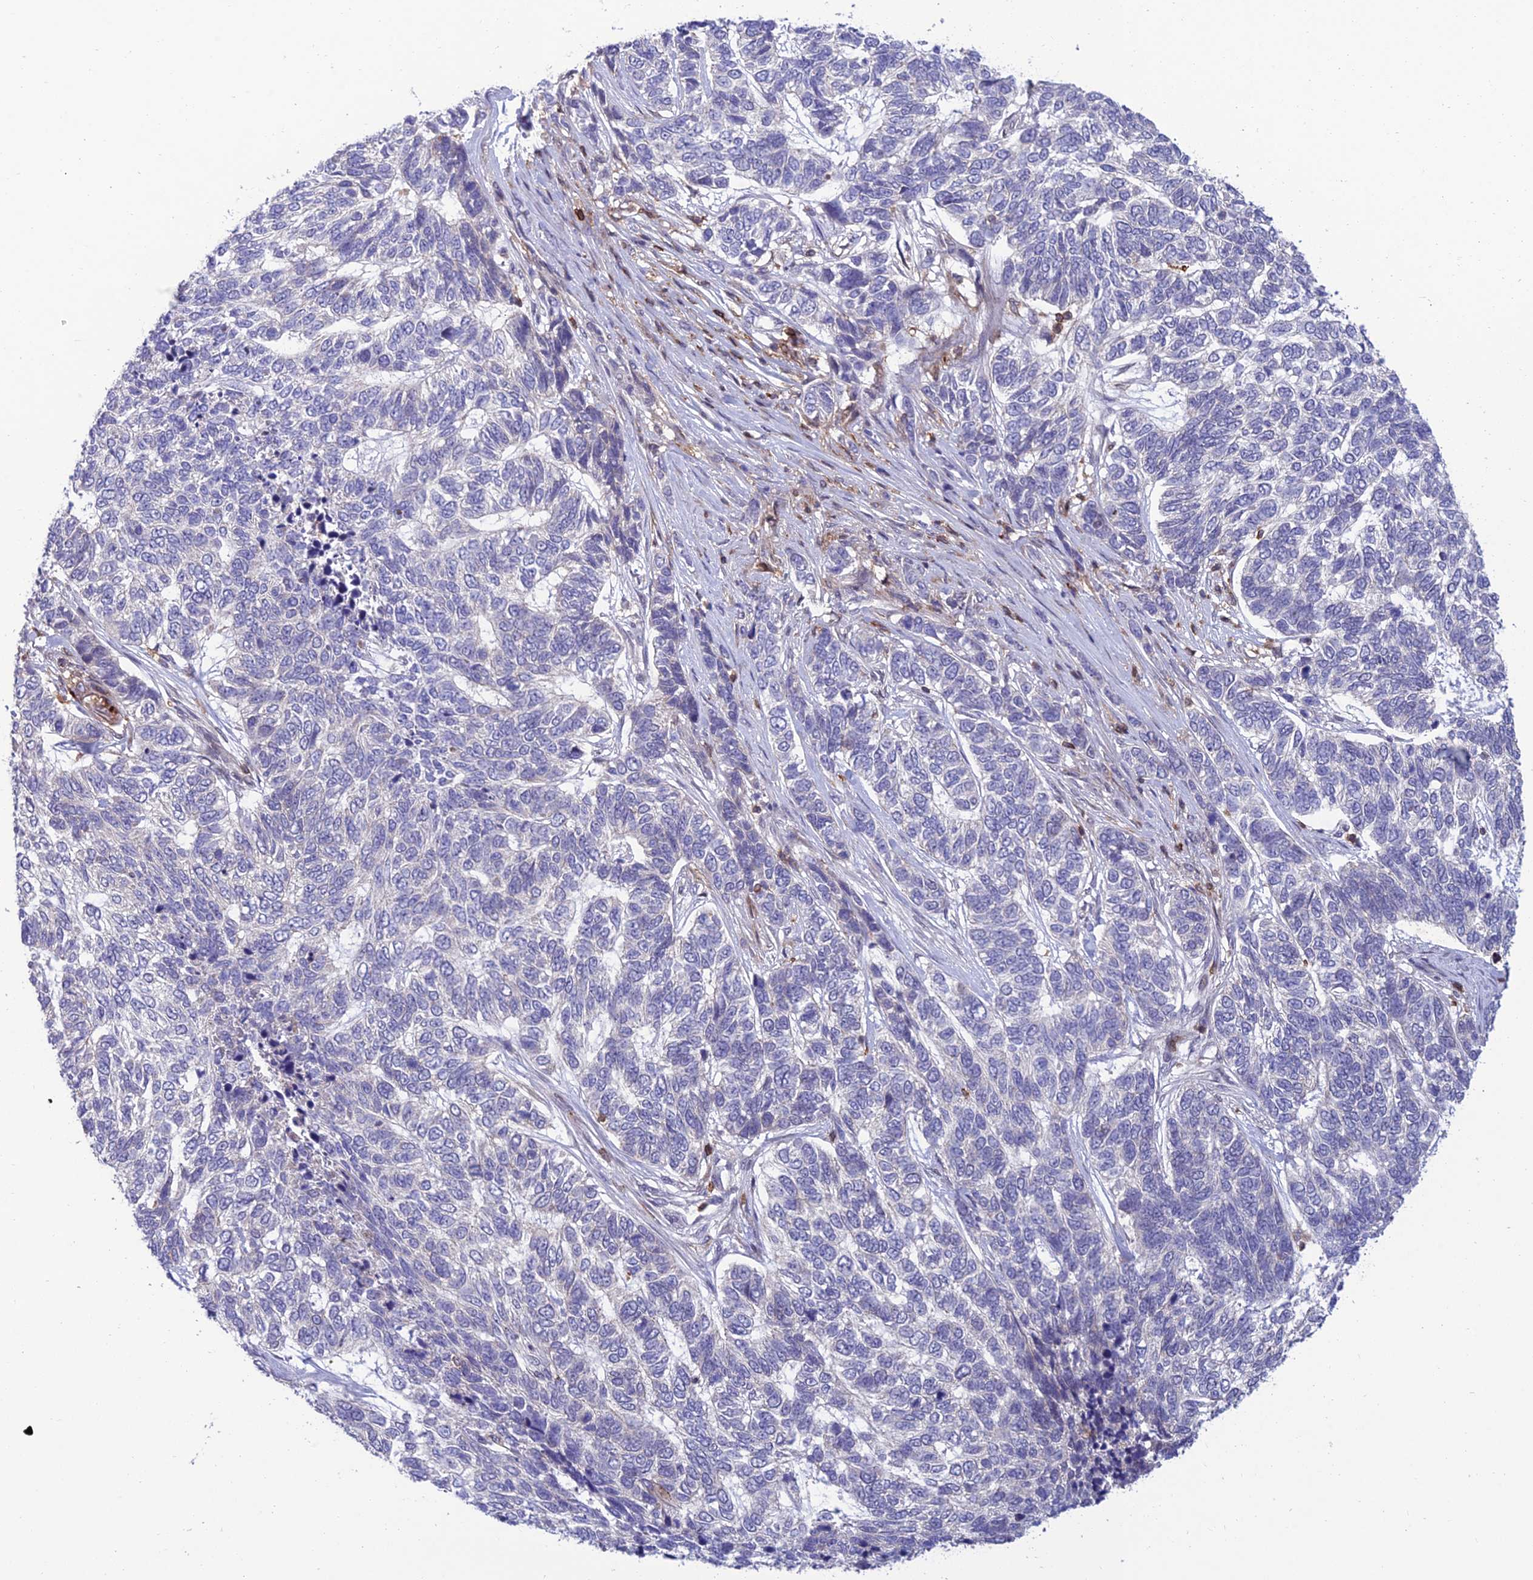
{"staining": {"intensity": "negative", "quantity": "none", "location": "none"}, "tissue": "skin cancer", "cell_type": "Tumor cells", "image_type": "cancer", "snomed": [{"axis": "morphology", "description": "Basal cell carcinoma"}, {"axis": "topography", "description": "Skin"}], "caption": "This is a micrograph of IHC staining of skin basal cell carcinoma, which shows no staining in tumor cells. (DAB IHC with hematoxylin counter stain).", "gene": "FAM76A", "patient": {"sex": "female", "age": 65}}